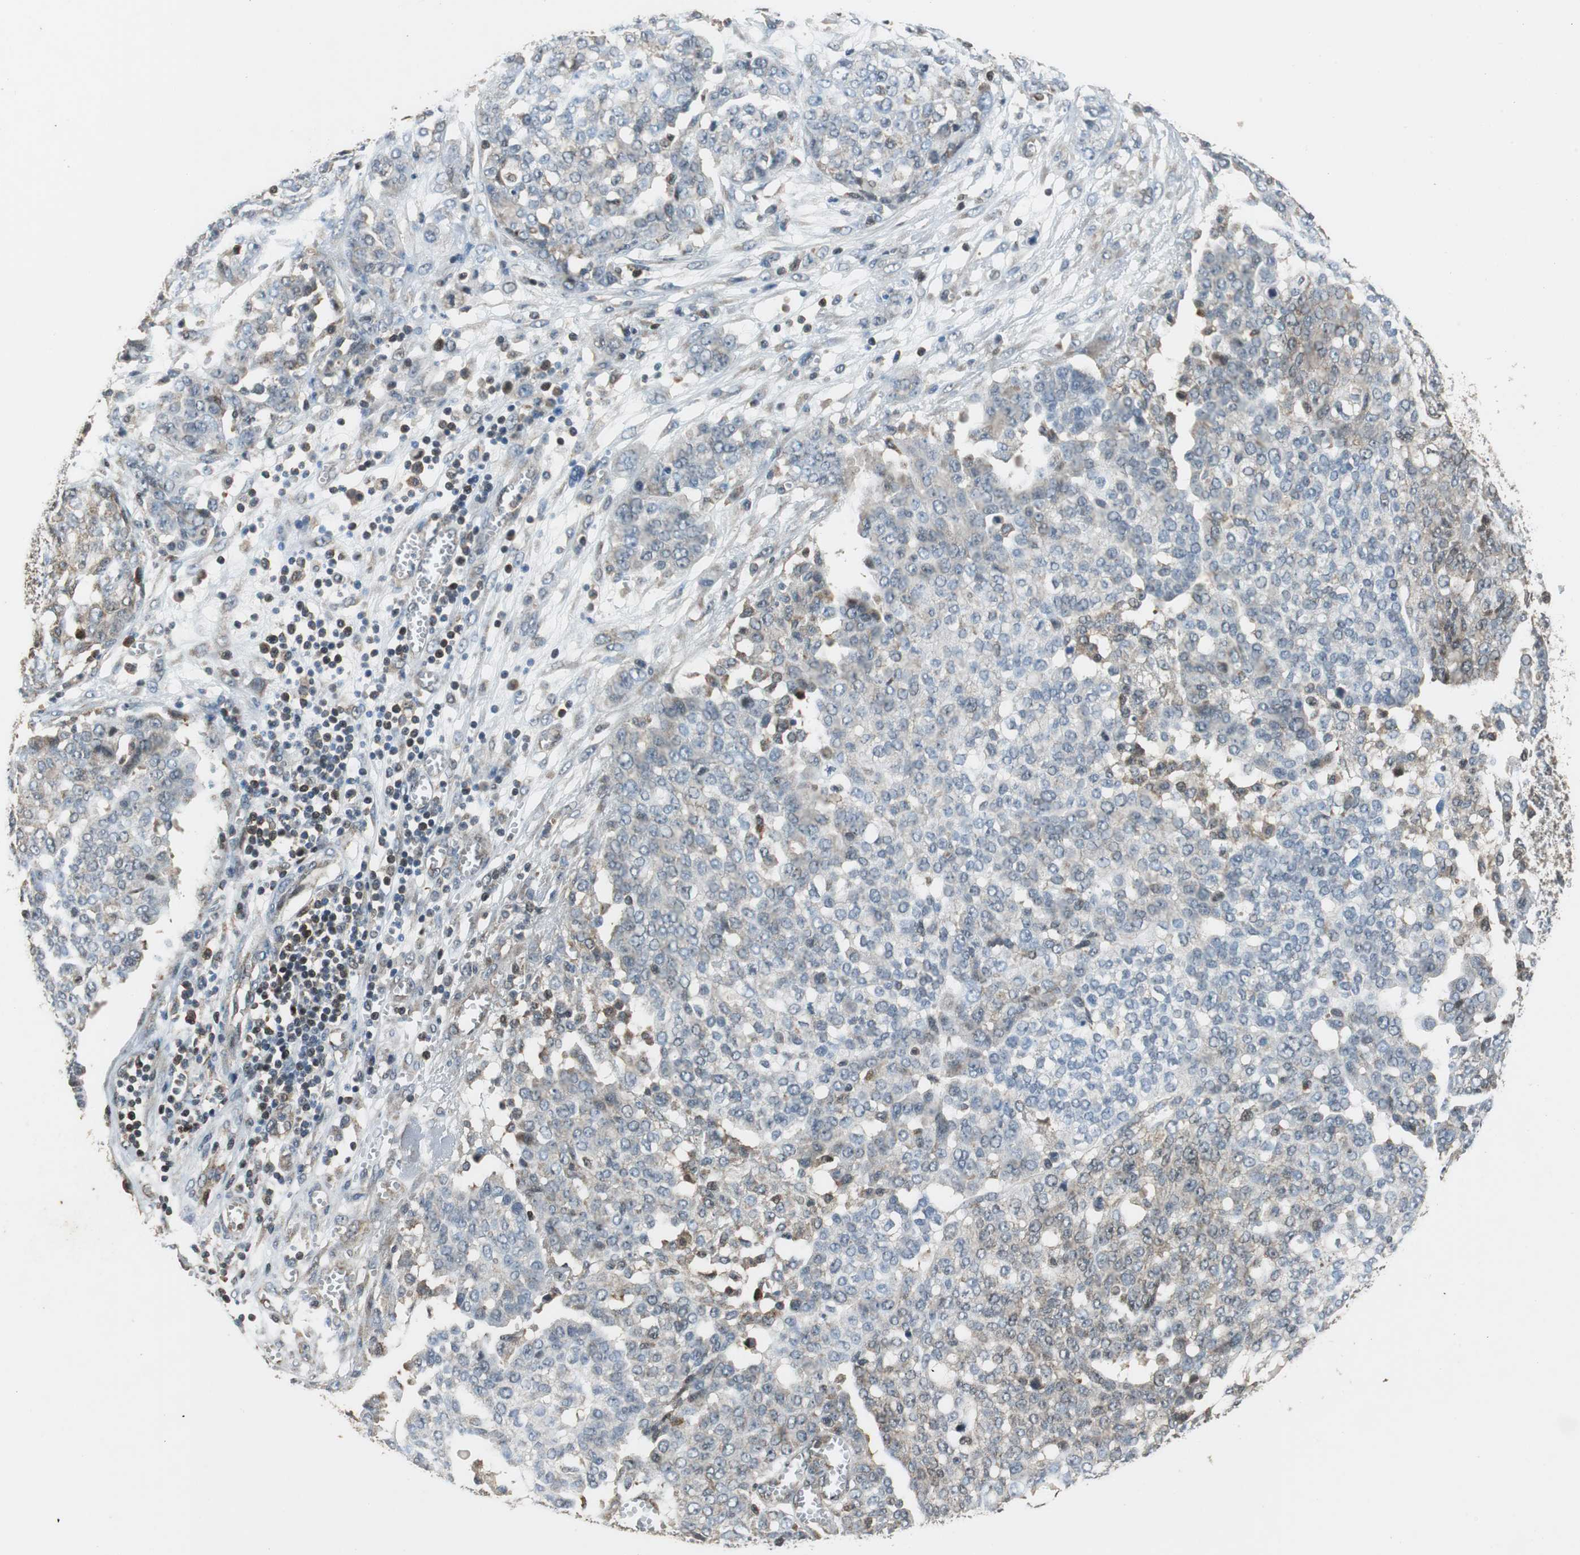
{"staining": {"intensity": "weak", "quantity": "<25%", "location": "cytoplasmic/membranous"}, "tissue": "ovarian cancer", "cell_type": "Tumor cells", "image_type": "cancer", "snomed": [{"axis": "morphology", "description": "Cystadenocarcinoma, serous, NOS"}, {"axis": "topography", "description": "Soft tissue"}, {"axis": "topography", "description": "Ovary"}], "caption": "This photomicrograph is of serous cystadenocarcinoma (ovarian) stained with IHC to label a protein in brown with the nuclei are counter-stained blue. There is no positivity in tumor cells. Brightfield microscopy of immunohistochemistry (IHC) stained with DAB (brown) and hematoxylin (blue), captured at high magnification.", "gene": "GSDMD", "patient": {"sex": "female", "age": 57}}